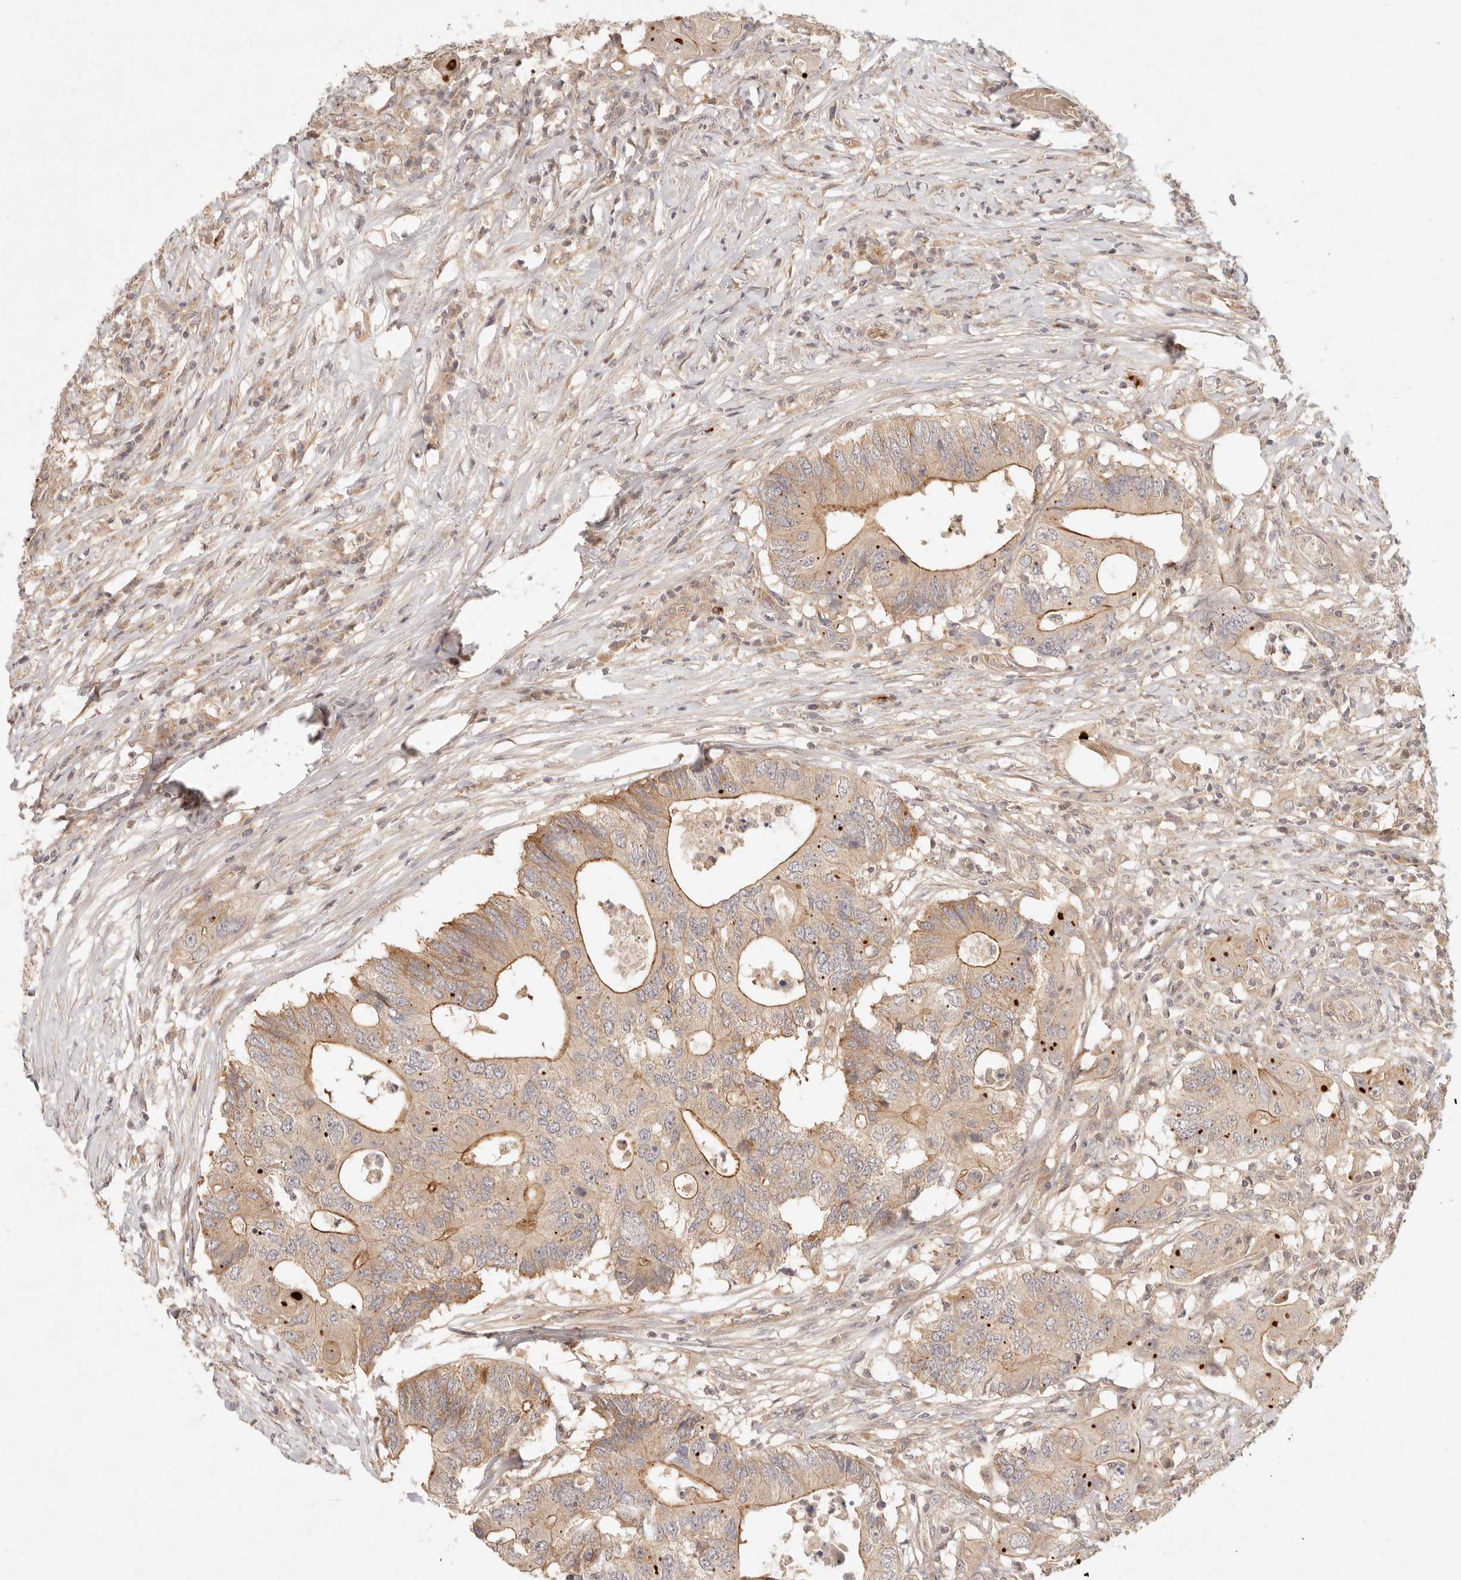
{"staining": {"intensity": "moderate", "quantity": "25%-75%", "location": "cytoplasmic/membranous"}, "tissue": "colorectal cancer", "cell_type": "Tumor cells", "image_type": "cancer", "snomed": [{"axis": "morphology", "description": "Adenocarcinoma, NOS"}, {"axis": "topography", "description": "Colon"}], "caption": "There is medium levels of moderate cytoplasmic/membranous positivity in tumor cells of adenocarcinoma (colorectal), as demonstrated by immunohistochemical staining (brown color).", "gene": "PPP1R3B", "patient": {"sex": "male", "age": 71}}